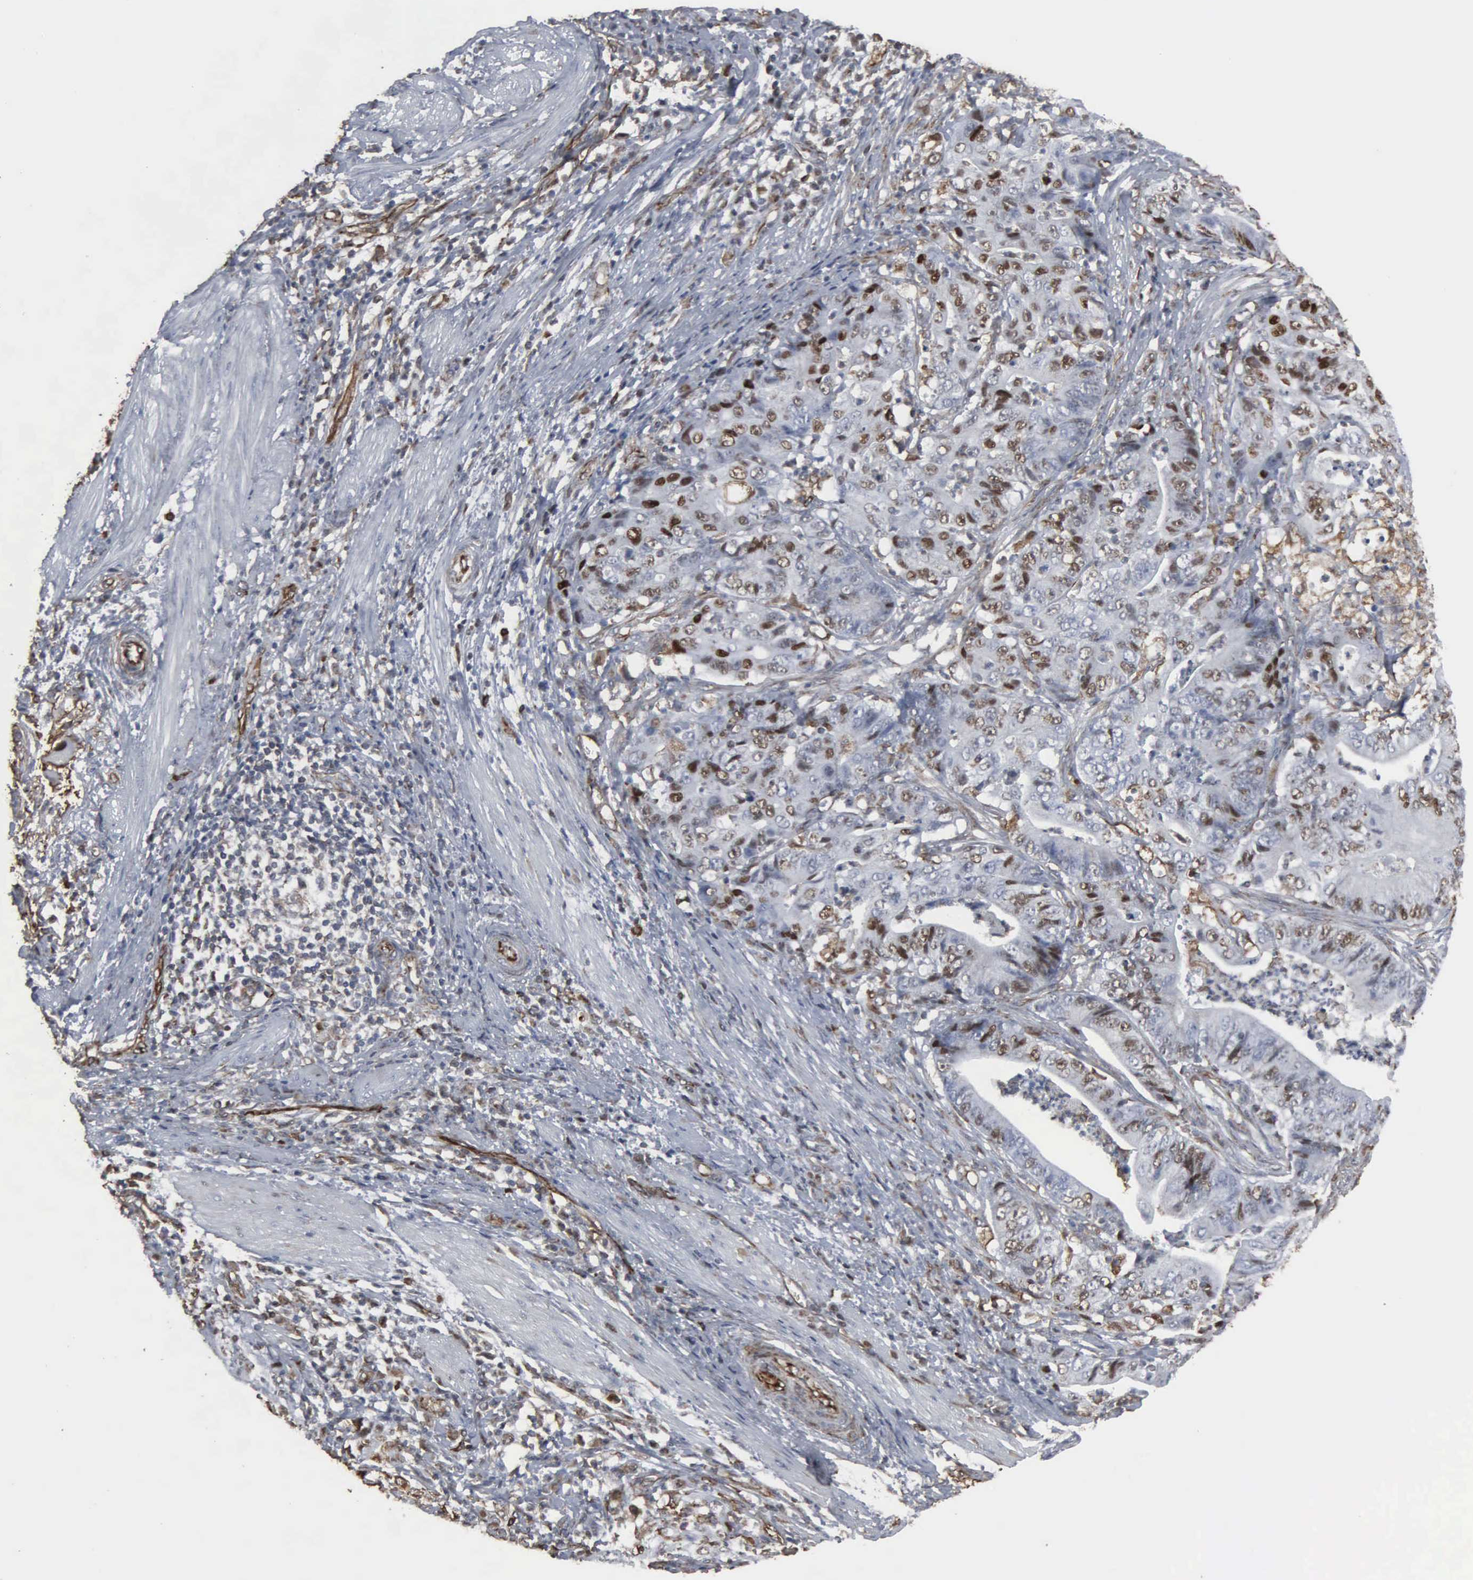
{"staining": {"intensity": "moderate", "quantity": "25%-75%", "location": "nuclear"}, "tissue": "stomach cancer", "cell_type": "Tumor cells", "image_type": "cancer", "snomed": [{"axis": "morphology", "description": "Adenocarcinoma, NOS"}, {"axis": "topography", "description": "Stomach, lower"}], "caption": "Adenocarcinoma (stomach) stained with IHC demonstrates moderate nuclear staining in about 25%-75% of tumor cells.", "gene": "CCNE1", "patient": {"sex": "female", "age": 86}}